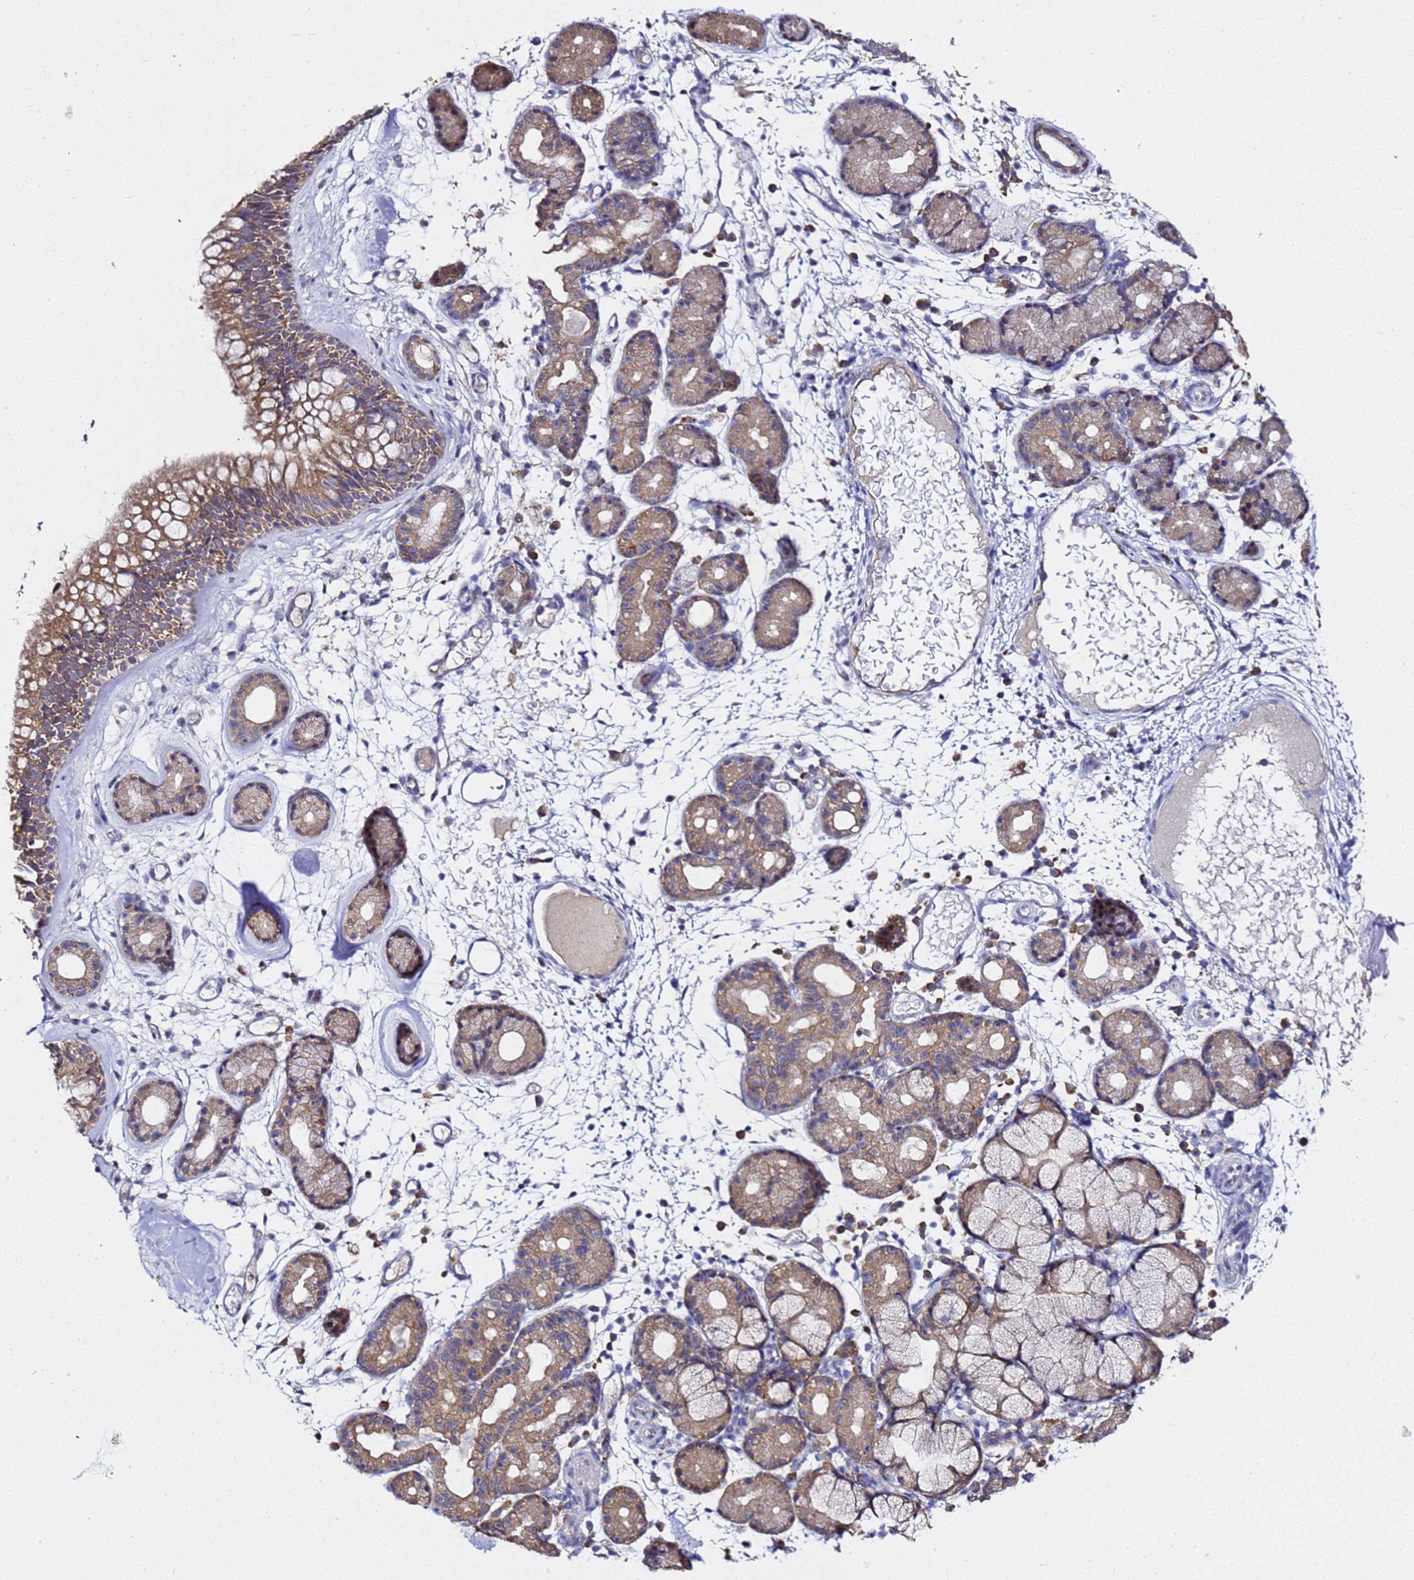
{"staining": {"intensity": "moderate", "quantity": ">75%", "location": "cytoplasmic/membranous"}, "tissue": "nasopharynx", "cell_type": "Respiratory epithelial cells", "image_type": "normal", "snomed": [{"axis": "morphology", "description": "Normal tissue, NOS"}, {"axis": "topography", "description": "Nasopharynx"}], "caption": "Protein staining of benign nasopharynx reveals moderate cytoplasmic/membranous positivity in approximately >75% of respiratory epithelial cells.", "gene": "ALG3", "patient": {"sex": "female", "age": 81}}